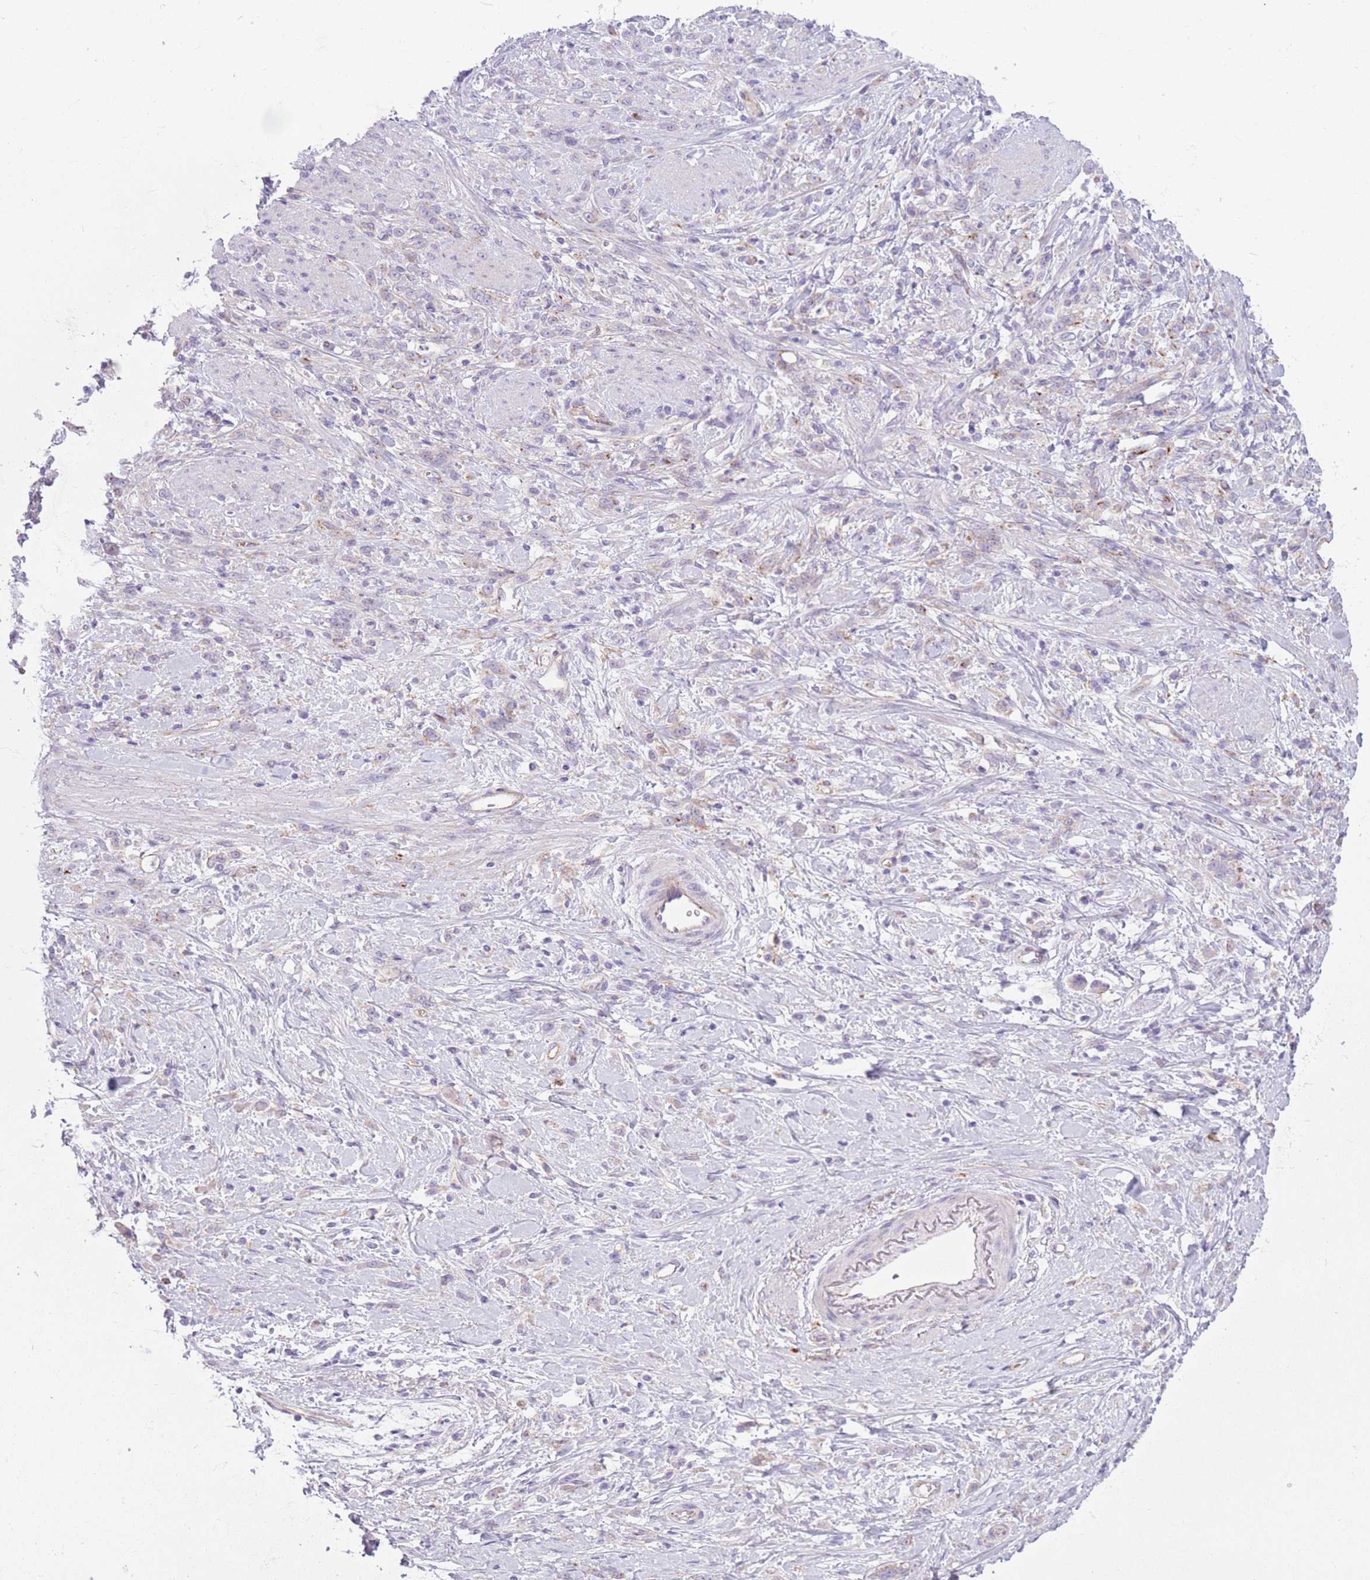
{"staining": {"intensity": "negative", "quantity": "none", "location": "none"}, "tissue": "stomach cancer", "cell_type": "Tumor cells", "image_type": "cancer", "snomed": [{"axis": "morphology", "description": "Adenocarcinoma, NOS"}, {"axis": "topography", "description": "Stomach"}], "caption": "A photomicrograph of human stomach adenocarcinoma is negative for staining in tumor cells. The staining was performed using DAB (3,3'-diaminobenzidine) to visualize the protein expression in brown, while the nuclei were stained in blue with hematoxylin (Magnification: 20x).", "gene": "SNX6", "patient": {"sex": "female", "age": 60}}